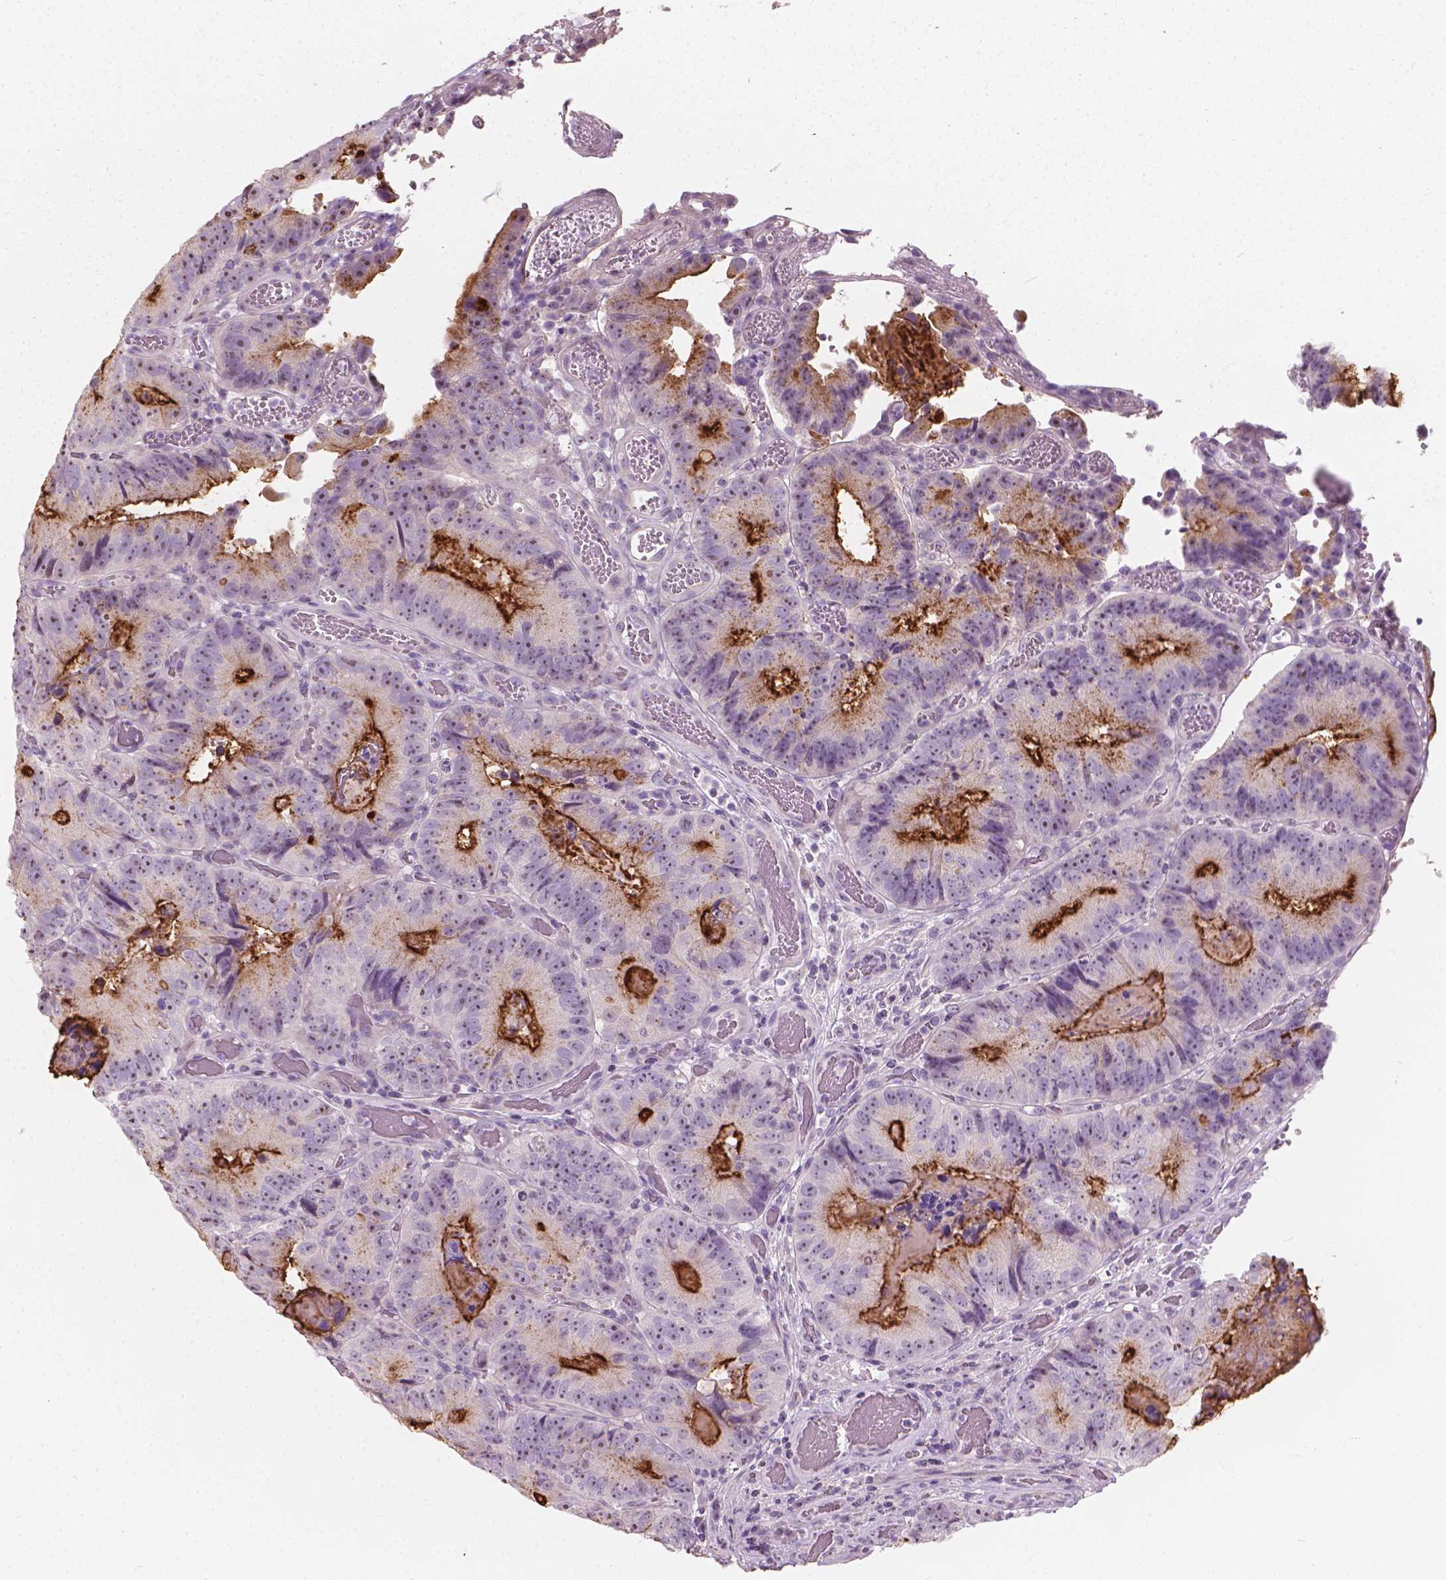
{"staining": {"intensity": "strong", "quantity": "<25%", "location": "cytoplasmic/membranous"}, "tissue": "colorectal cancer", "cell_type": "Tumor cells", "image_type": "cancer", "snomed": [{"axis": "morphology", "description": "Adenocarcinoma, NOS"}, {"axis": "topography", "description": "Colon"}], "caption": "Immunohistochemical staining of colorectal cancer (adenocarcinoma) shows medium levels of strong cytoplasmic/membranous staining in approximately <25% of tumor cells.", "gene": "GPRC5A", "patient": {"sex": "female", "age": 86}}